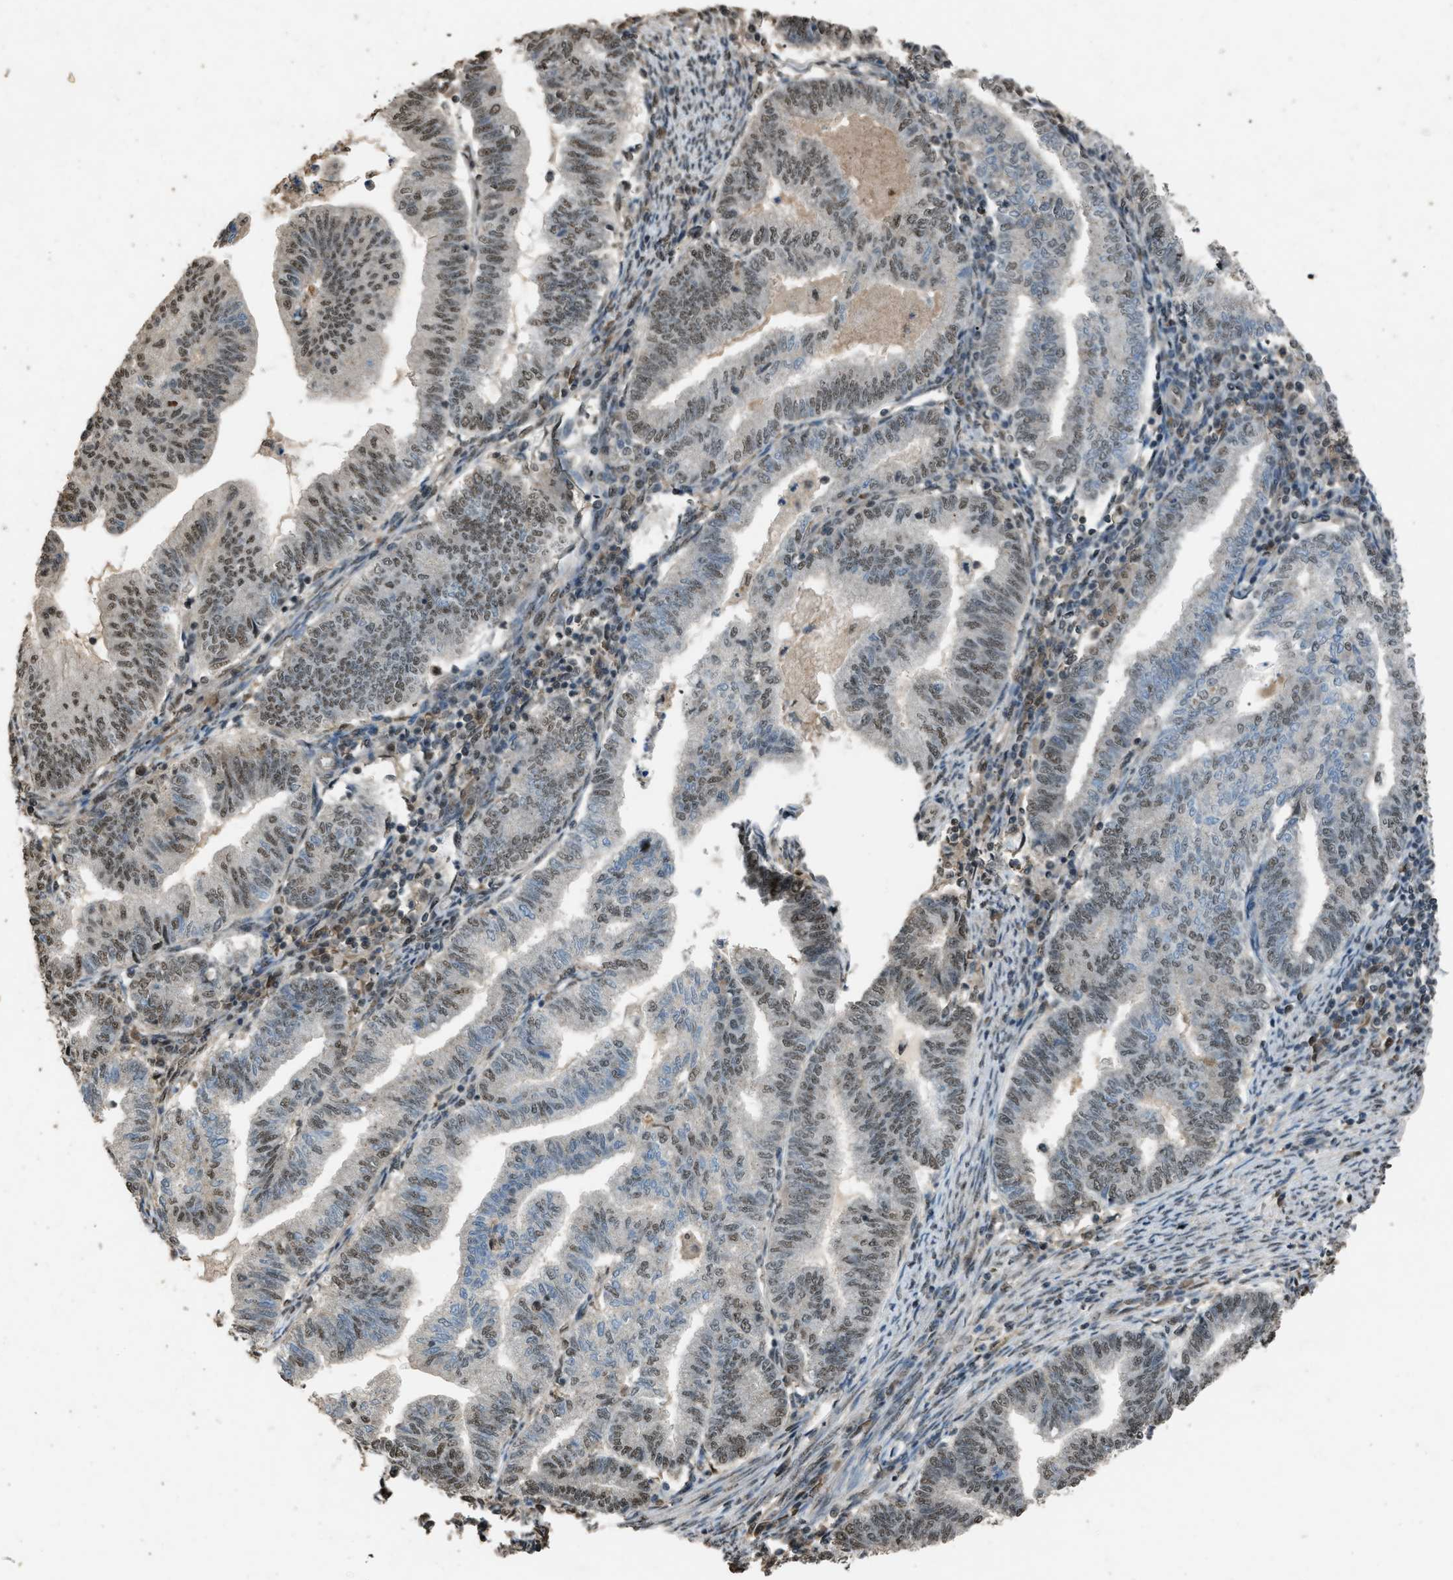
{"staining": {"intensity": "moderate", "quantity": ">75%", "location": "nuclear"}, "tissue": "endometrial cancer", "cell_type": "Tumor cells", "image_type": "cancer", "snomed": [{"axis": "morphology", "description": "Polyp, NOS"}, {"axis": "morphology", "description": "Adenocarcinoma, NOS"}, {"axis": "morphology", "description": "Adenoma, NOS"}, {"axis": "topography", "description": "Endometrium"}], "caption": "This image exhibits immunohistochemistry (IHC) staining of endometrial polyp, with medium moderate nuclear staining in approximately >75% of tumor cells.", "gene": "SERTAD2", "patient": {"sex": "female", "age": 79}}